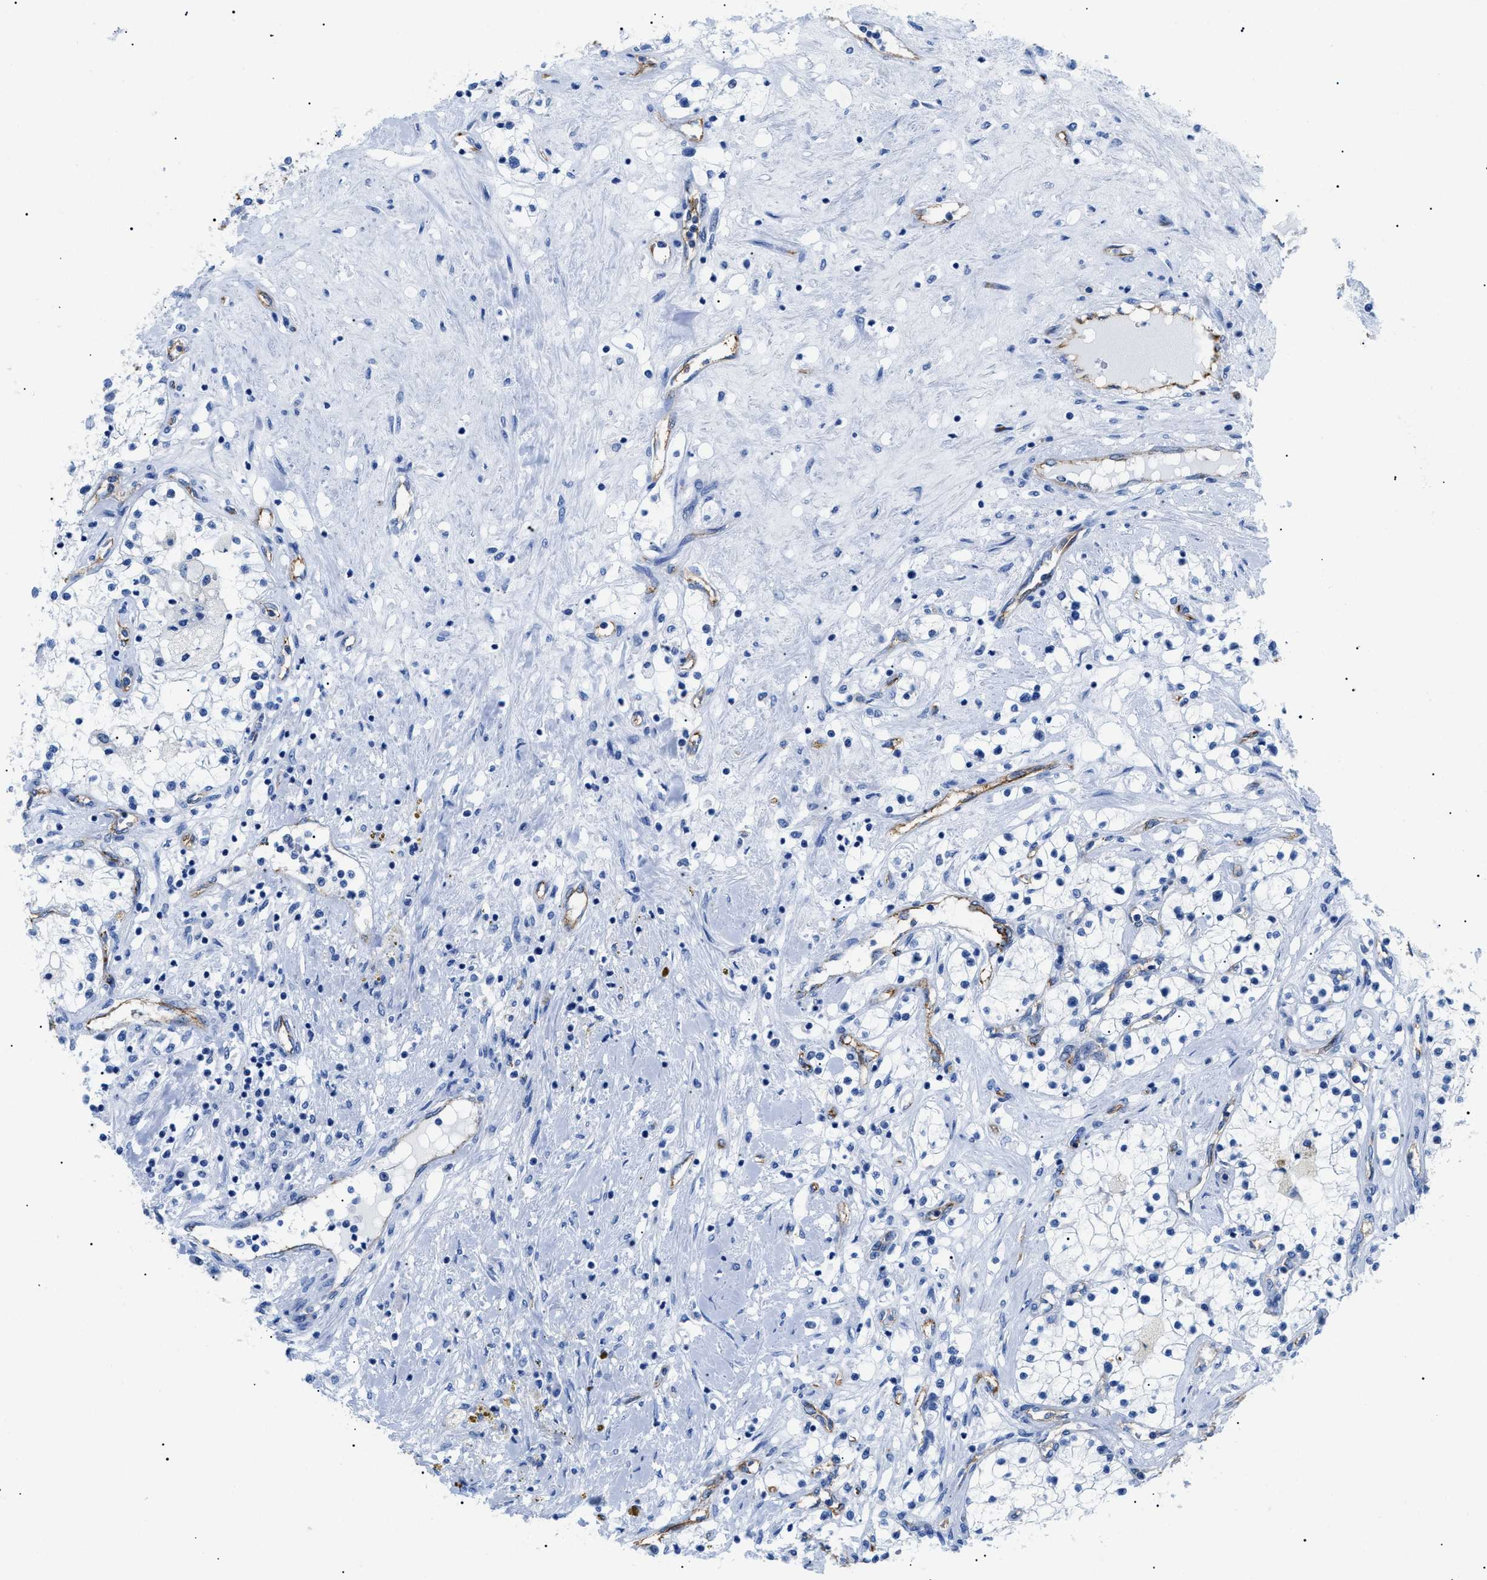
{"staining": {"intensity": "negative", "quantity": "none", "location": "none"}, "tissue": "renal cancer", "cell_type": "Tumor cells", "image_type": "cancer", "snomed": [{"axis": "morphology", "description": "Adenocarcinoma, NOS"}, {"axis": "topography", "description": "Kidney"}], "caption": "An image of human renal cancer (adenocarcinoma) is negative for staining in tumor cells. (DAB immunohistochemistry visualized using brightfield microscopy, high magnification).", "gene": "PODXL", "patient": {"sex": "male", "age": 68}}